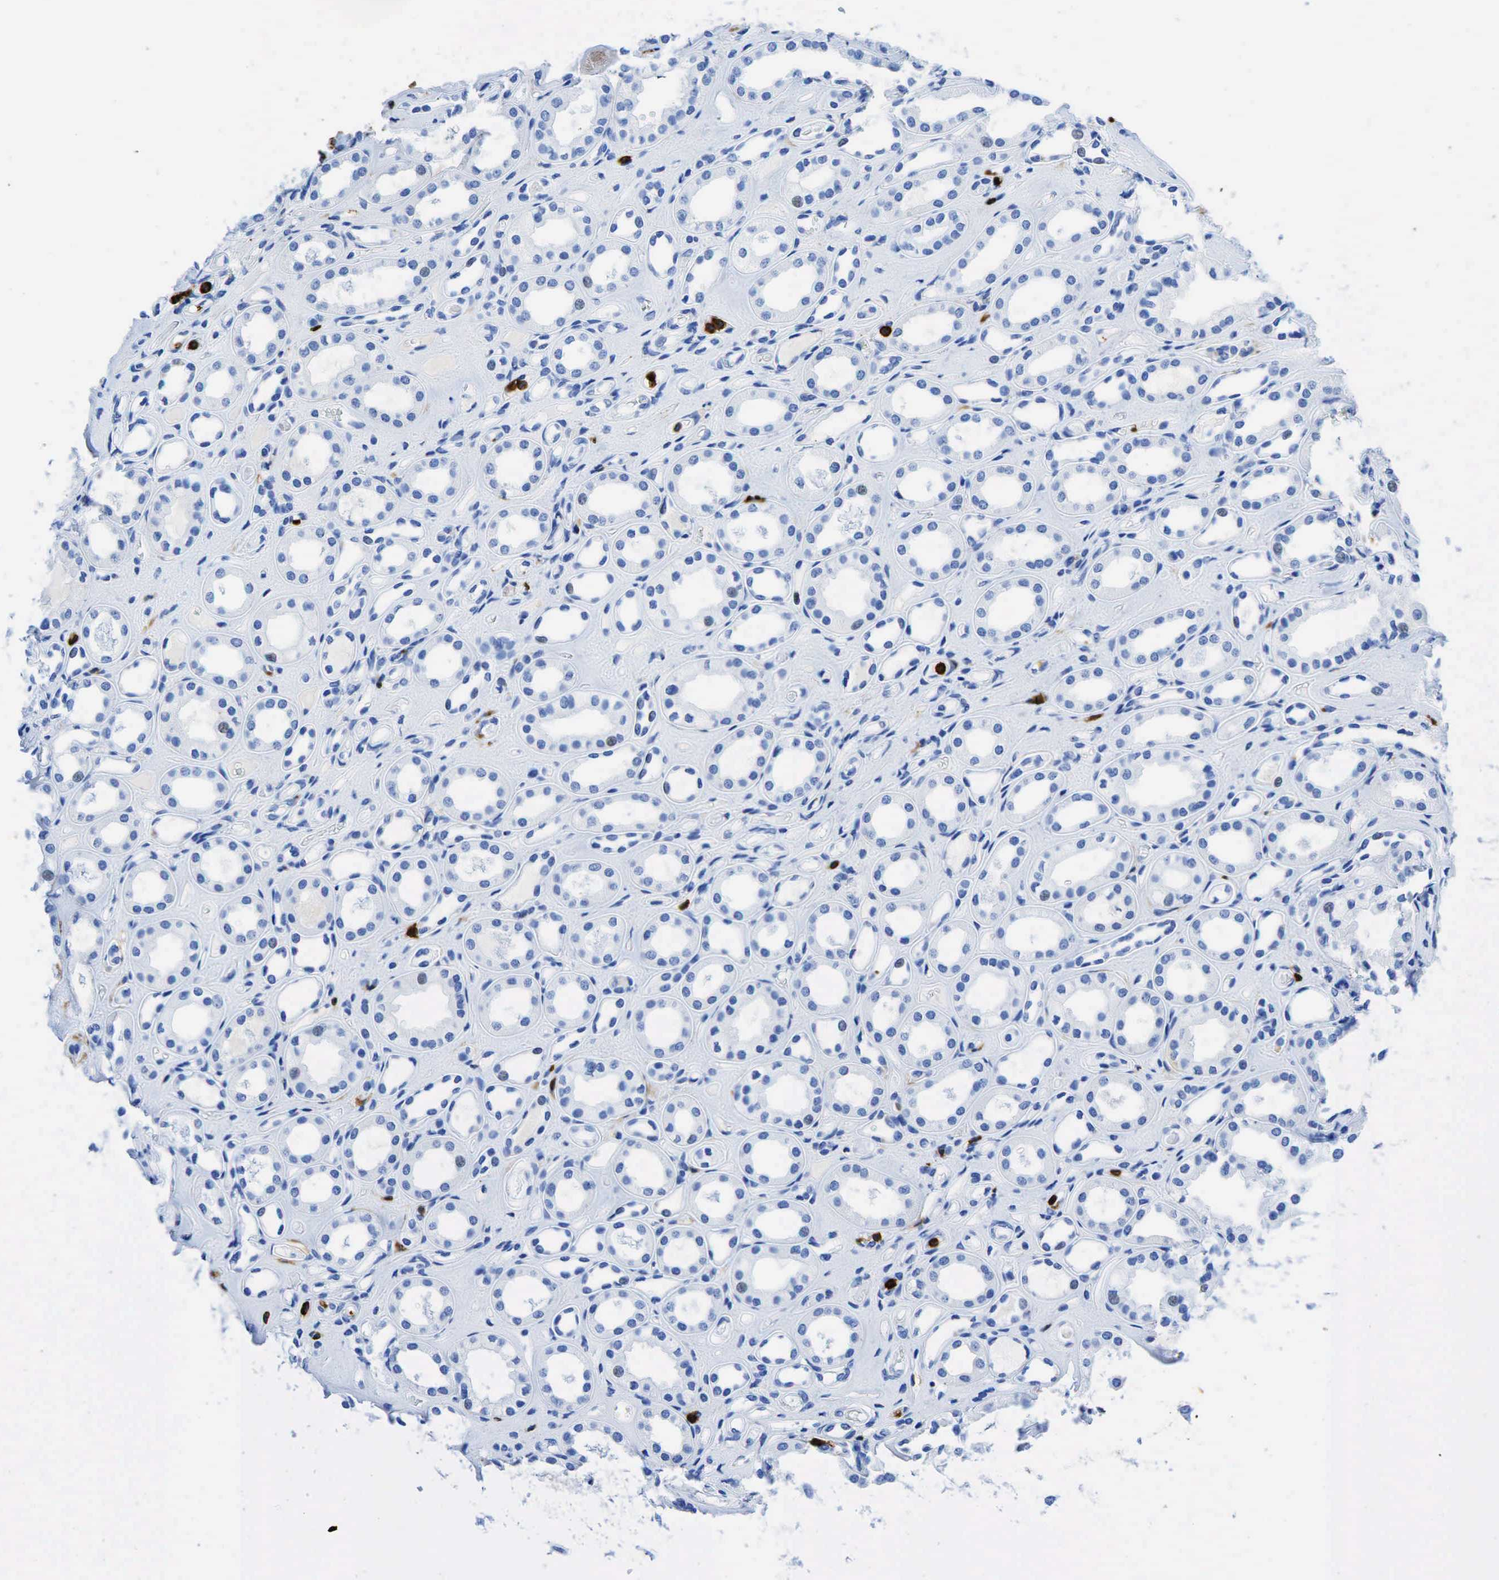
{"staining": {"intensity": "negative", "quantity": "none", "location": "none"}, "tissue": "kidney", "cell_type": "Cells in glomeruli", "image_type": "normal", "snomed": [{"axis": "morphology", "description": "Normal tissue, NOS"}, {"axis": "topography", "description": "Kidney"}], "caption": "This is an immunohistochemistry histopathology image of benign kidney. There is no expression in cells in glomeruli.", "gene": "PTPRC", "patient": {"sex": "male", "age": 61}}